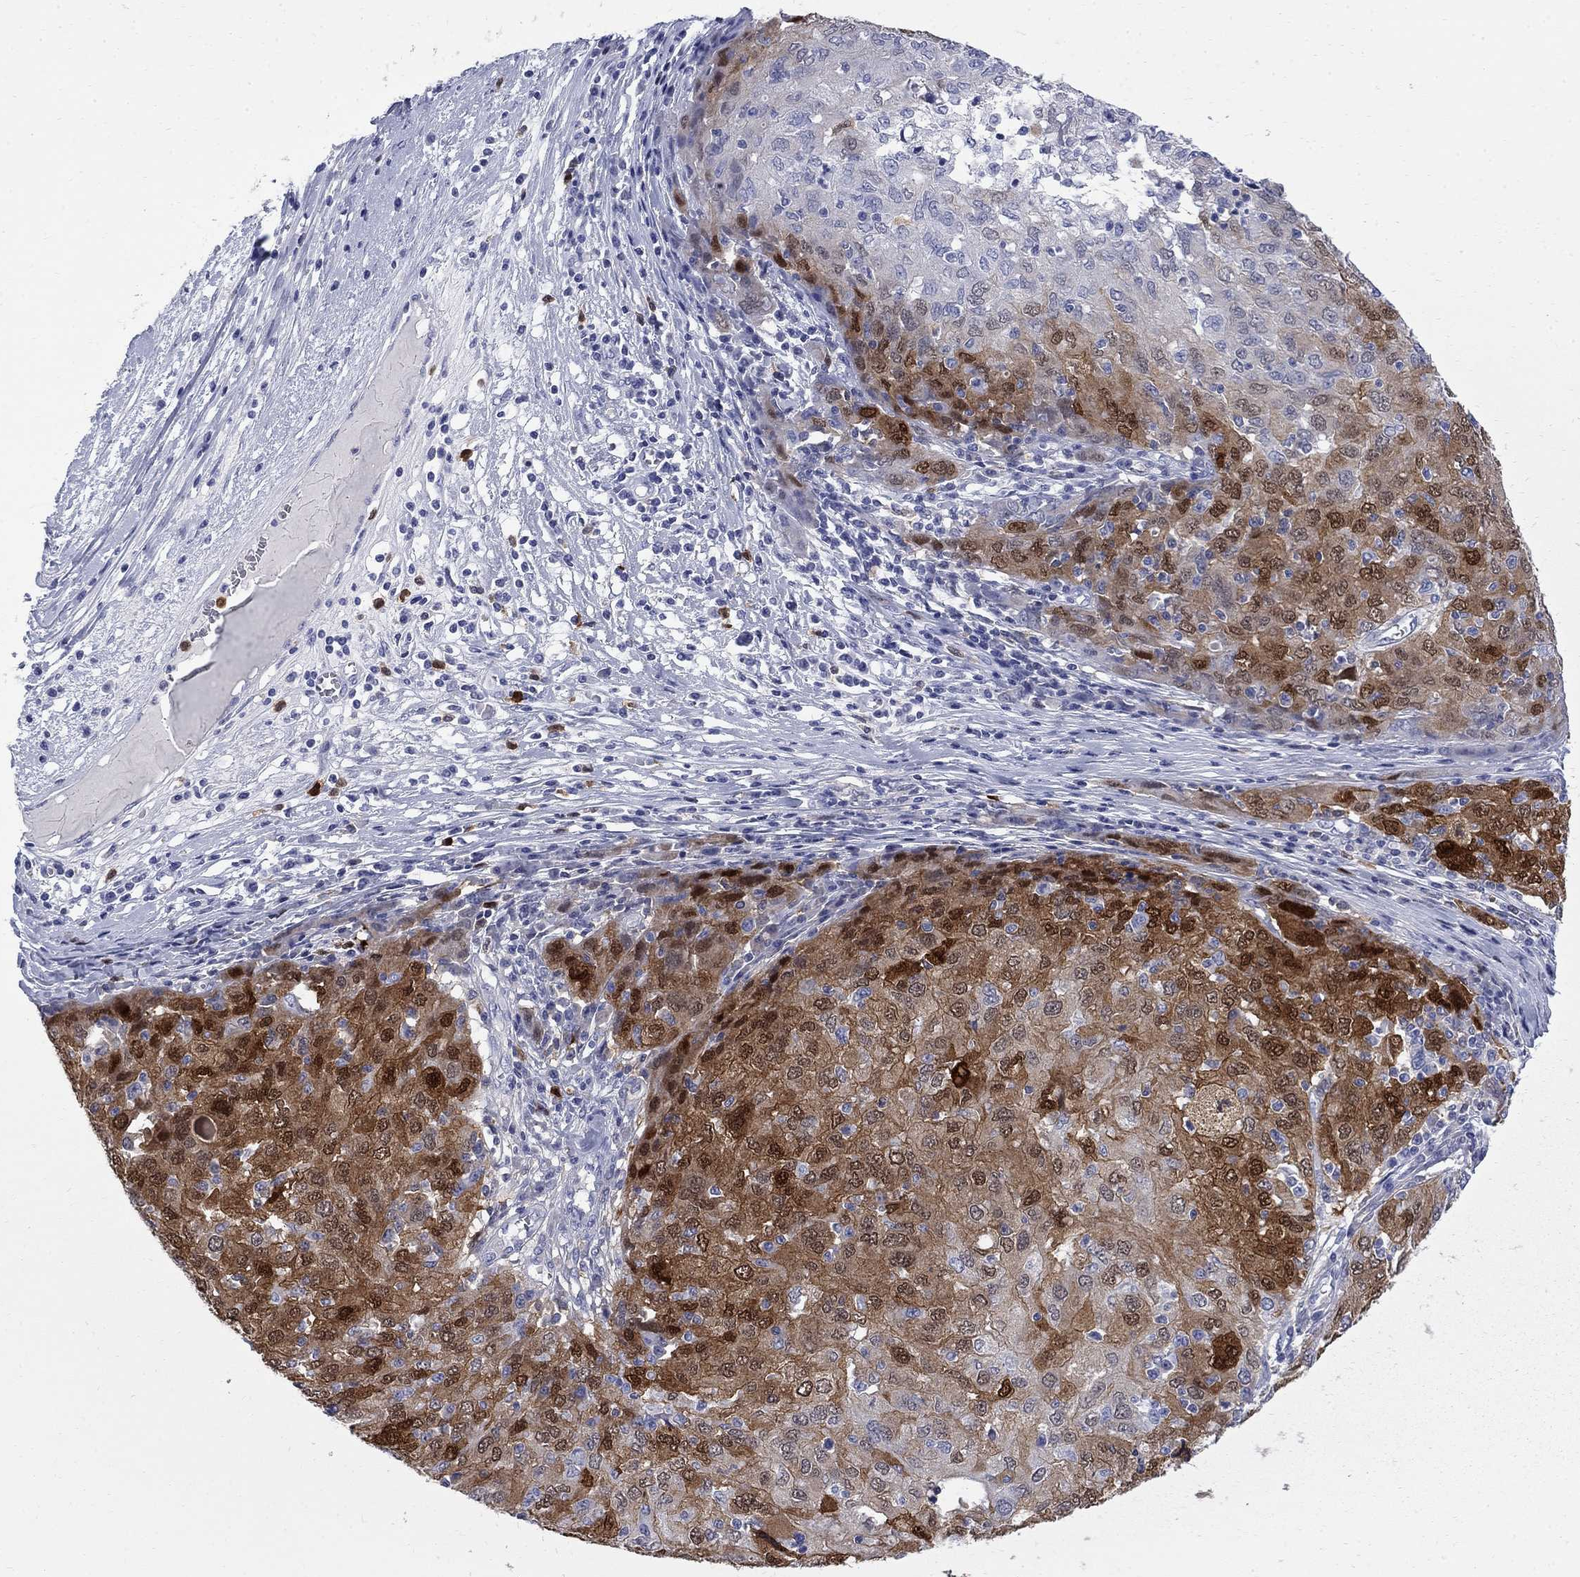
{"staining": {"intensity": "strong", "quantity": "25%-75%", "location": "cytoplasmic/membranous,nuclear"}, "tissue": "ovarian cancer", "cell_type": "Tumor cells", "image_type": "cancer", "snomed": [{"axis": "morphology", "description": "Carcinoma, endometroid"}, {"axis": "topography", "description": "Ovary"}], "caption": "Immunohistochemical staining of ovarian cancer exhibits high levels of strong cytoplasmic/membranous and nuclear protein expression in about 25%-75% of tumor cells.", "gene": "SERPINB2", "patient": {"sex": "female", "age": 50}}